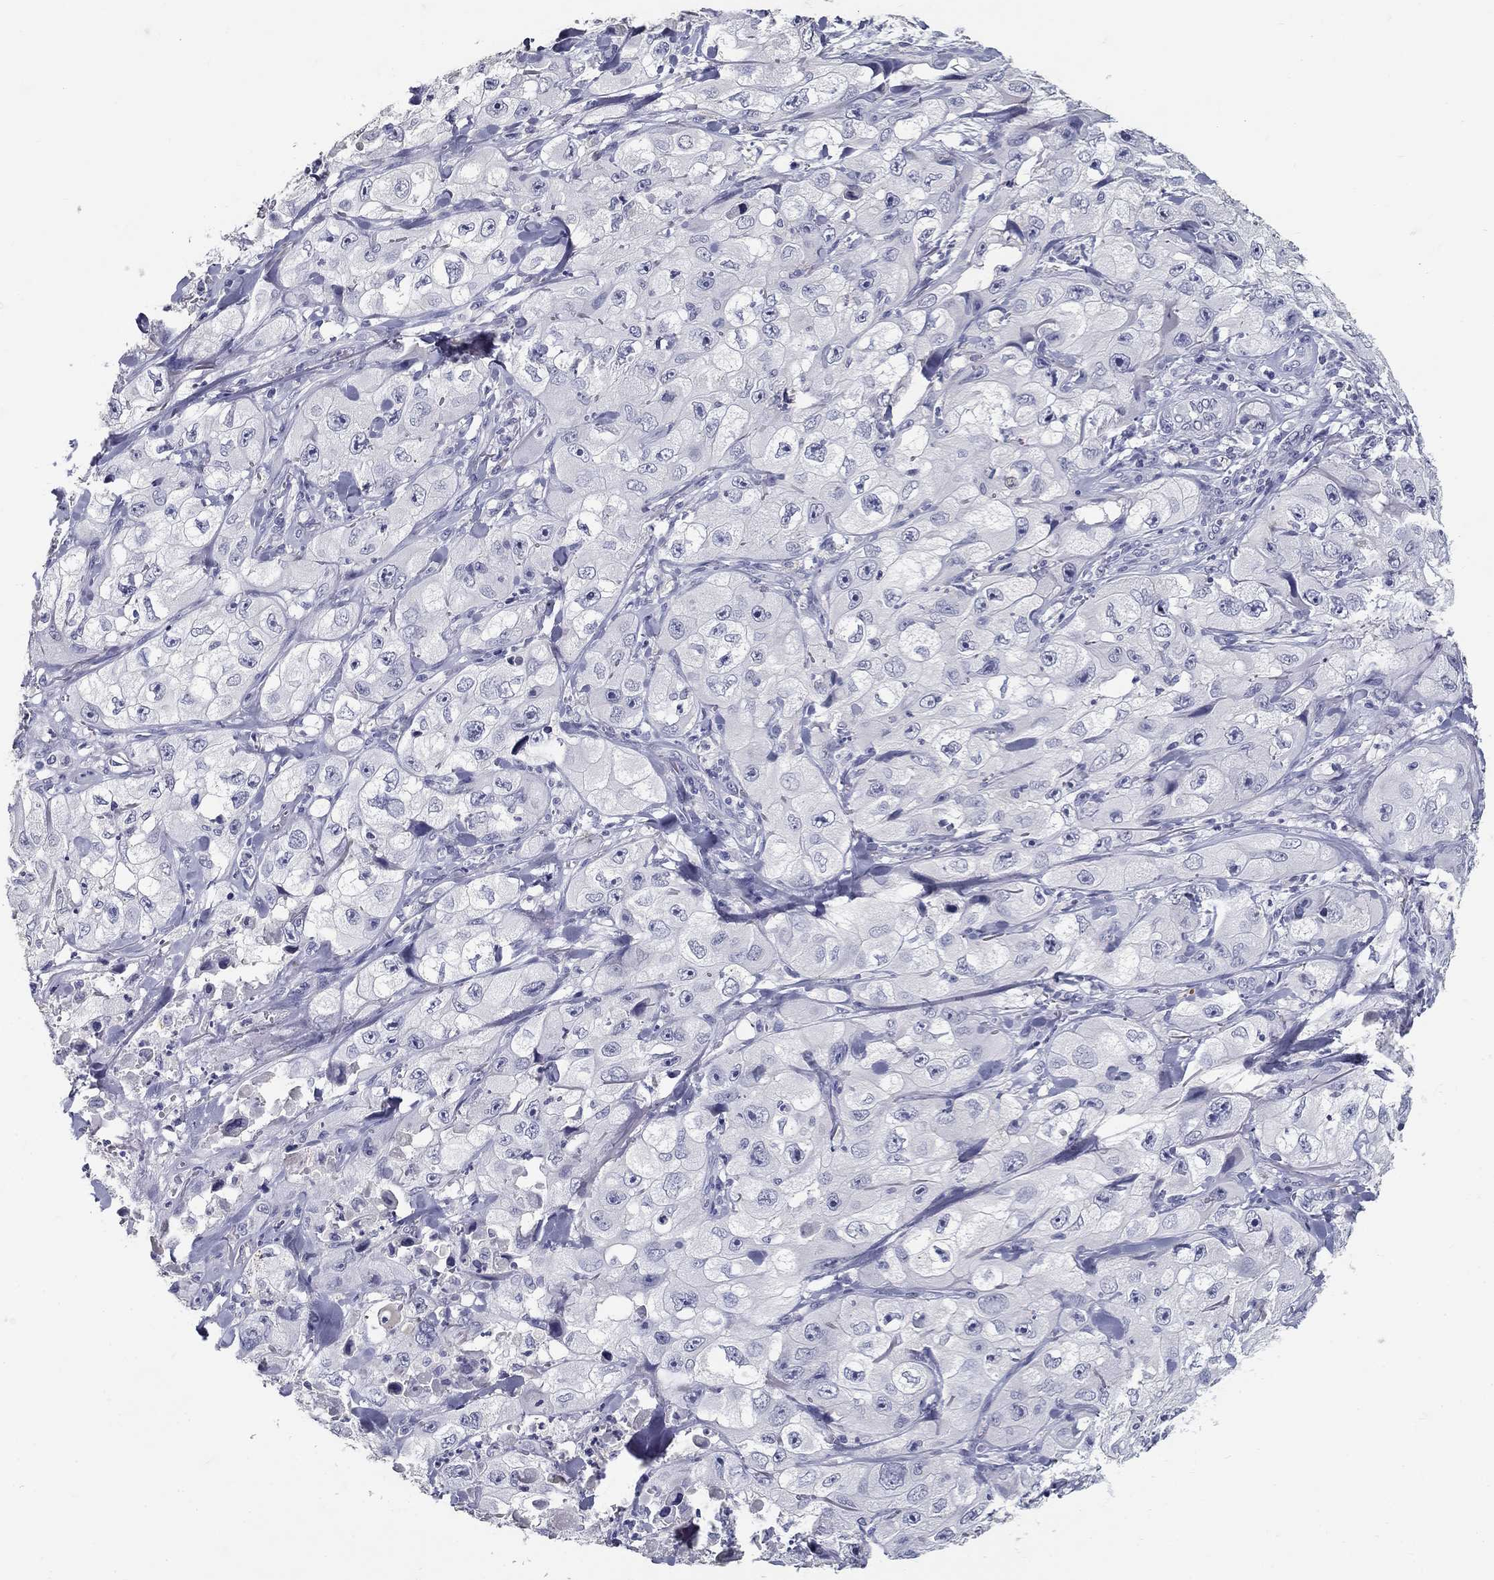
{"staining": {"intensity": "negative", "quantity": "none", "location": "none"}, "tissue": "skin cancer", "cell_type": "Tumor cells", "image_type": "cancer", "snomed": [{"axis": "morphology", "description": "Squamous cell carcinoma, NOS"}, {"axis": "topography", "description": "Skin"}, {"axis": "topography", "description": "Subcutis"}], "caption": "The immunohistochemistry (IHC) image has no significant expression in tumor cells of skin squamous cell carcinoma tissue.", "gene": "POMC", "patient": {"sex": "male", "age": 73}}